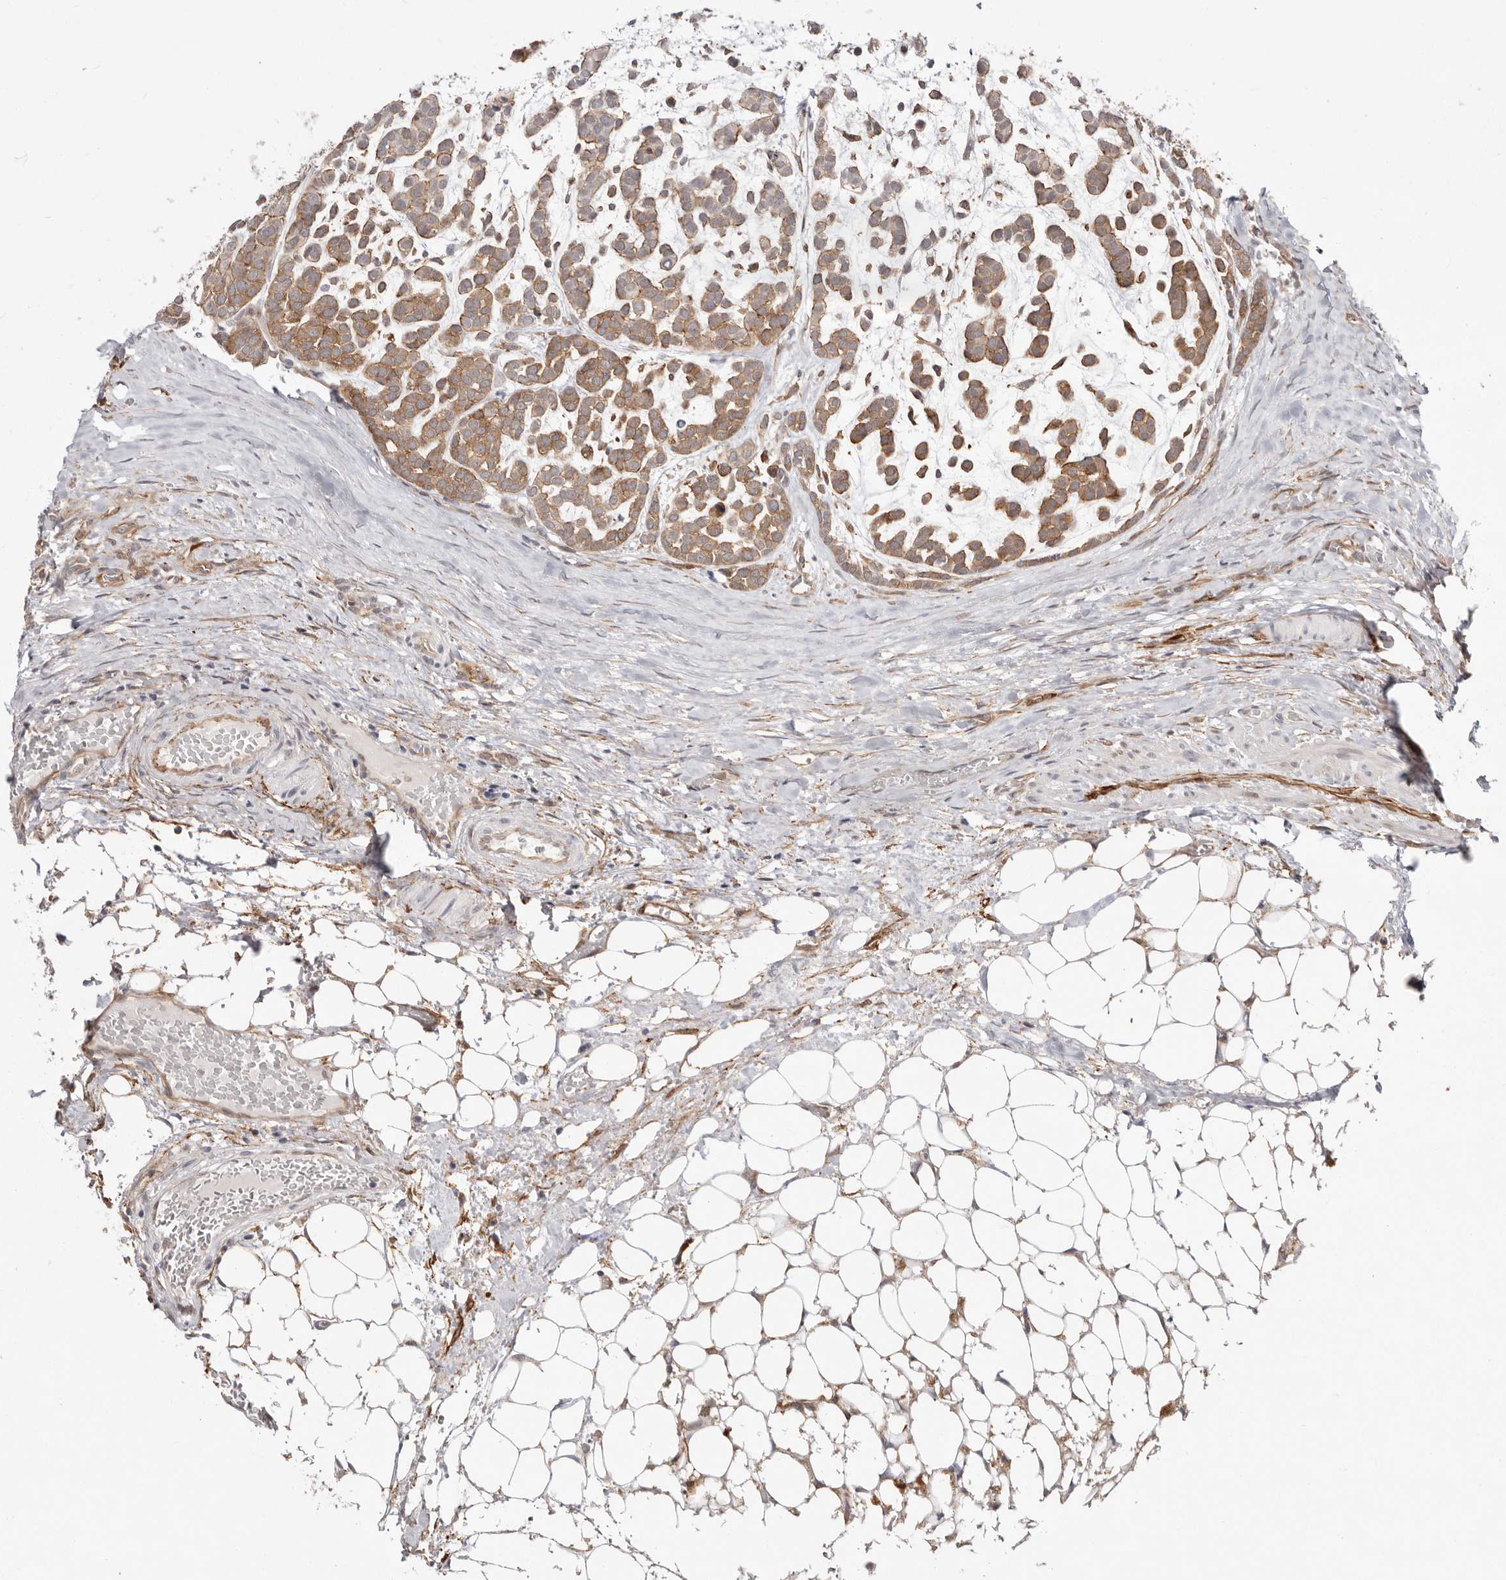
{"staining": {"intensity": "moderate", "quantity": "25%-75%", "location": "cytoplasmic/membranous"}, "tissue": "head and neck cancer", "cell_type": "Tumor cells", "image_type": "cancer", "snomed": [{"axis": "morphology", "description": "Adenocarcinoma, NOS"}, {"axis": "morphology", "description": "Adenoma, NOS"}, {"axis": "topography", "description": "Head-Neck"}], "caption": "Head and neck adenoma stained with a protein marker reveals moderate staining in tumor cells.", "gene": "SZT2", "patient": {"sex": "female", "age": 55}}